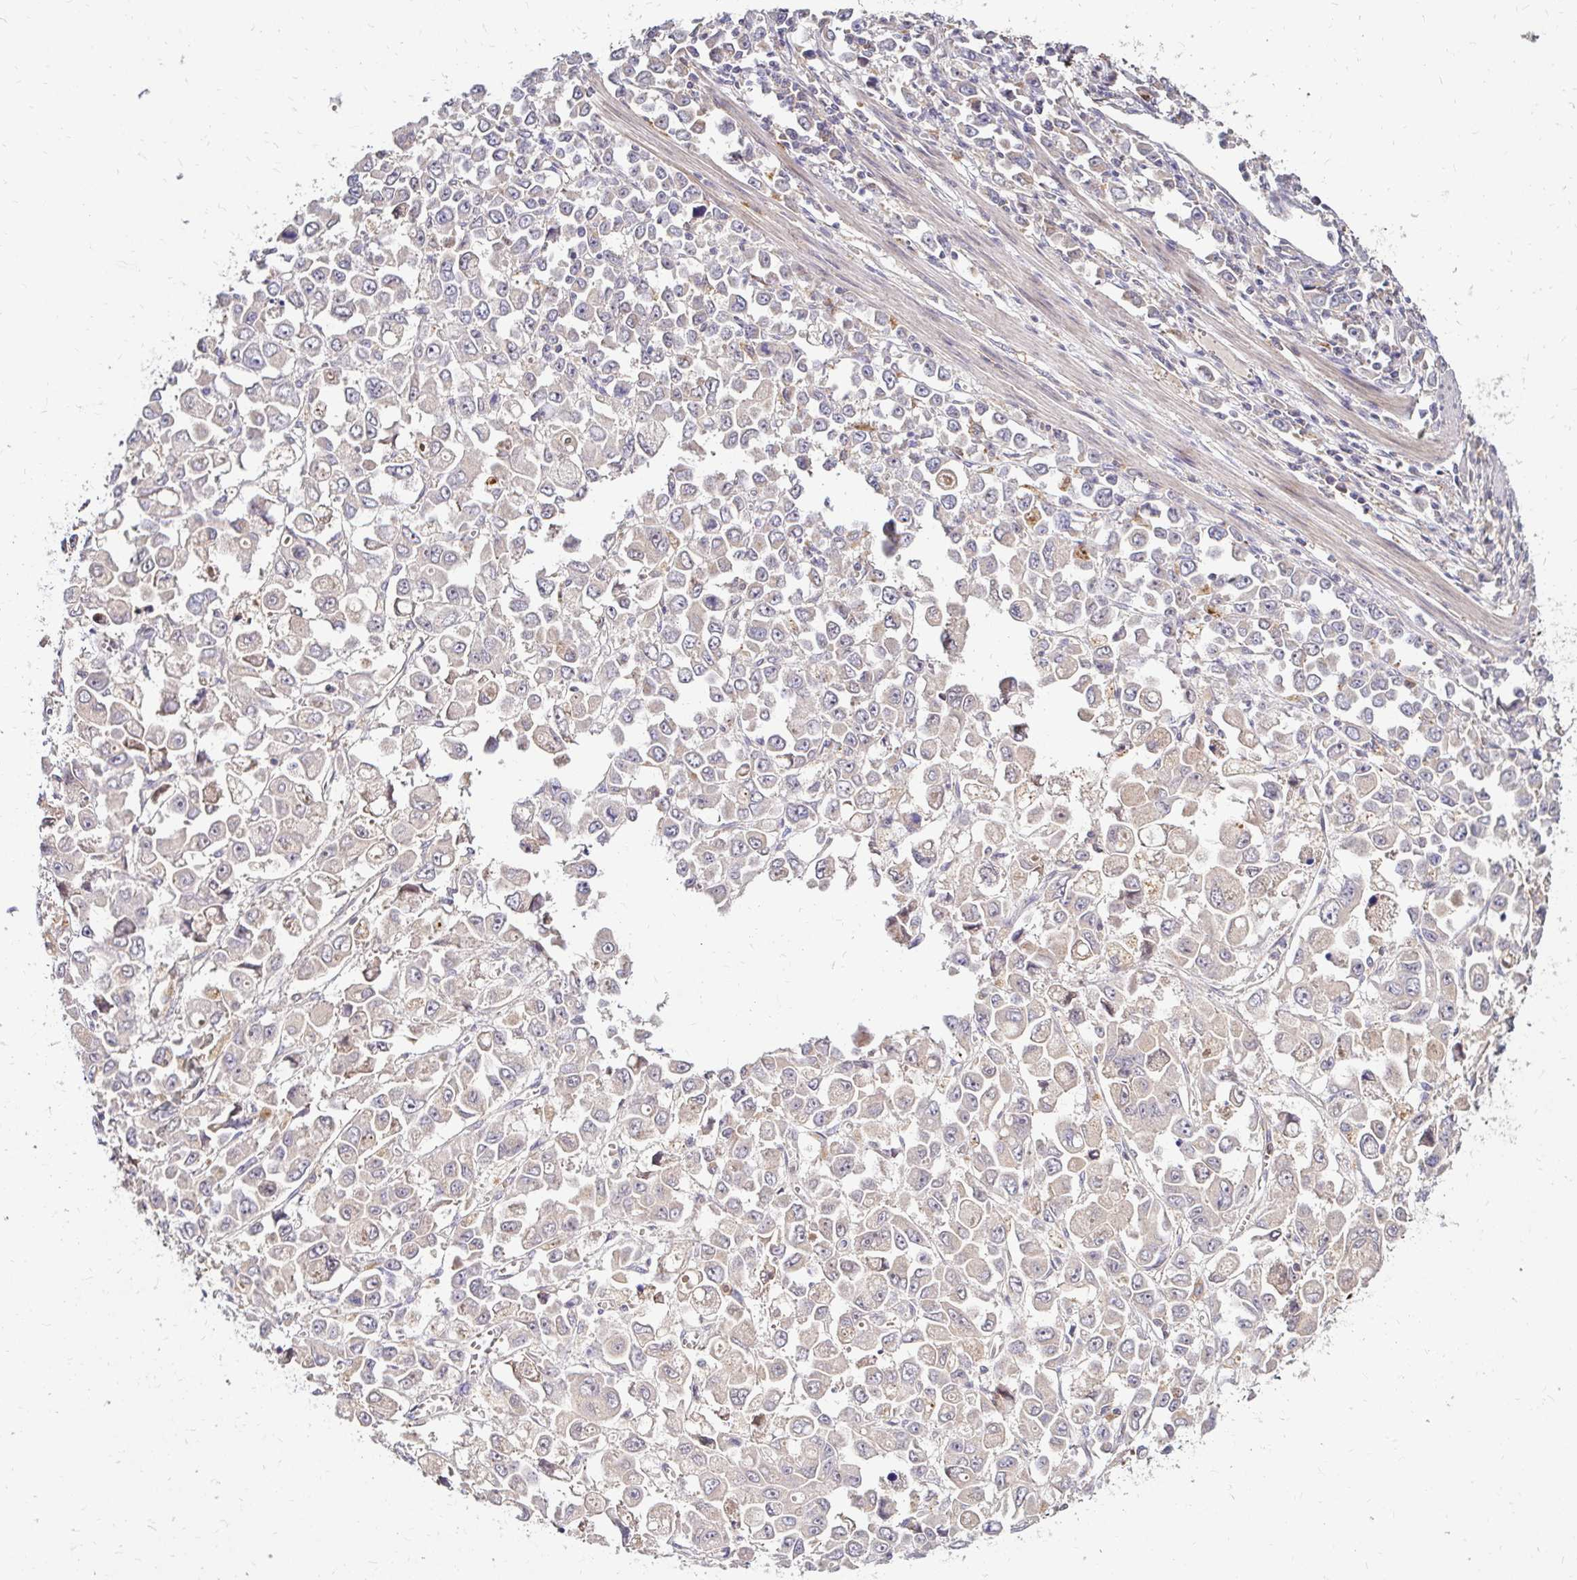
{"staining": {"intensity": "negative", "quantity": "none", "location": "none"}, "tissue": "stomach cancer", "cell_type": "Tumor cells", "image_type": "cancer", "snomed": [{"axis": "morphology", "description": "Adenocarcinoma, NOS"}, {"axis": "topography", "description": "Stomach, upper"}], "caption": "Adenocarcinoma (stomach) was stained to show a protein in brown. There is no significant staining in tumor cells. The staining was performed using DAB (3,3'-diaminobenzidine) to visualize the protein expression in brown, while the nuclei were stained in blue with hematoxylin (Magnification: 20x).", "gene": "IDUA", "patient": {"sex": "male", "age": 70}}